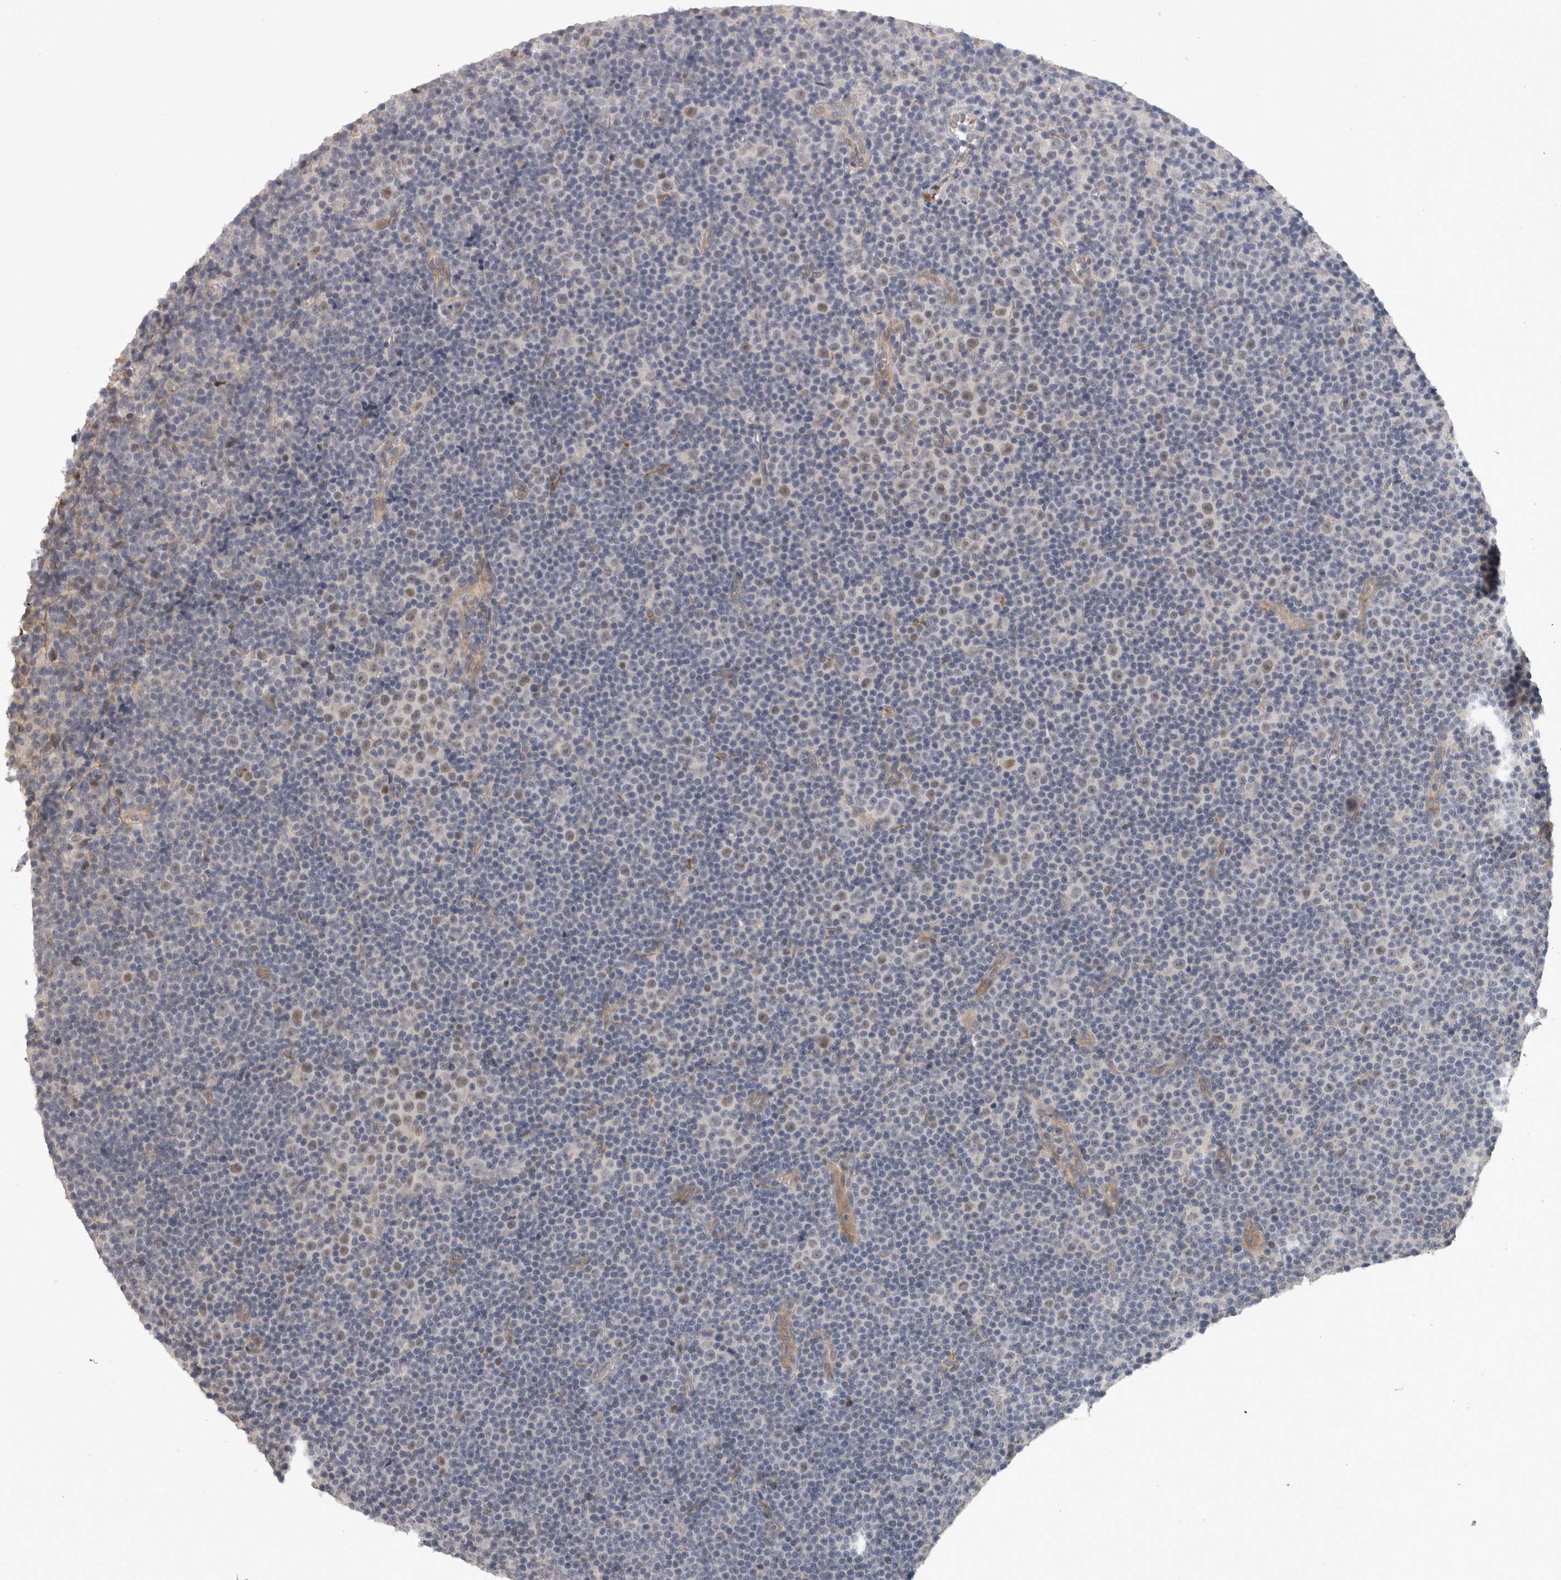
{"staining": {"intensity": "negative", "quantity": "none", "location": "none"}, "tissue": "lymphoma", "cell_type": "Tumor cells", "image_type": "cancer", "snomed": [{"axis": "morphology", "description": "Malignant lymphoma, non-Hodgkin's type, Low grade"}, {"axis": "topography", "description": "Lymph node"}], "caption": "IHC micrograph of human lymphoma stained for a protein (brown), which displays no positivity in tumor cells. (DAB immunohistochemistry (IHC) visualized using brightfield microscopy, high magnification).", "gene": "RMDN1", "patient": {"sex": "female", "age": 67}}